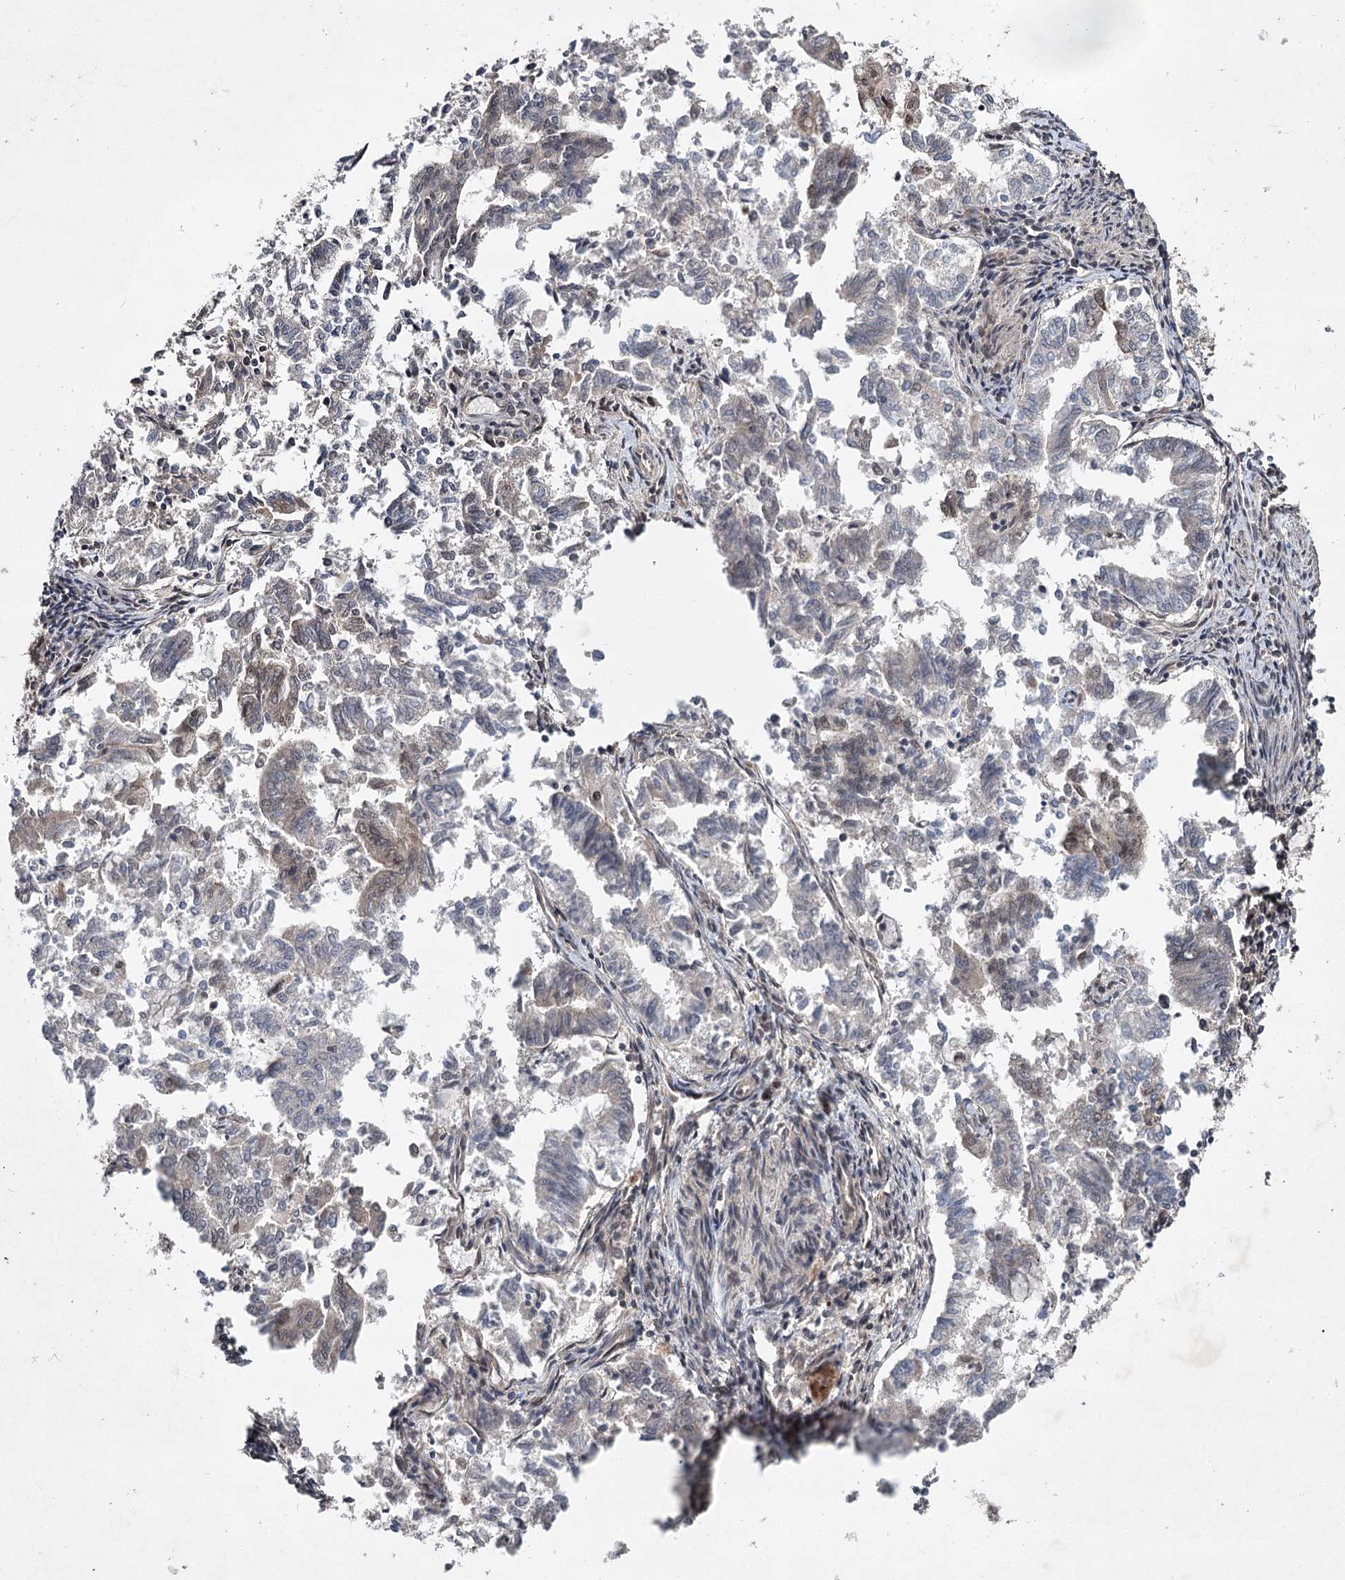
{"staining": {"intensity": "moderate", "quantity": "<25%", "location": "cytoplasmic/membranous,nuclear"}, "tissue": "endometrial cancer", "cell_type": "Tumor cells", "image_type": "cancer", "snomed": [{"axis": "morphology", "description": "Adenocarcinoma, NOS"}, {"axis": "topography", "description": "Endometrium"}], "caption": "The histopathology image reveals staining of endometrial cancer, revealing moderate cytoplasmic/membranous and nuclear protein positivity (brown color) within tumor cells. Nuclei are stained in blue.", "gene": "DCUN1D4", "patient": {"sex": "female", "age": 79}}